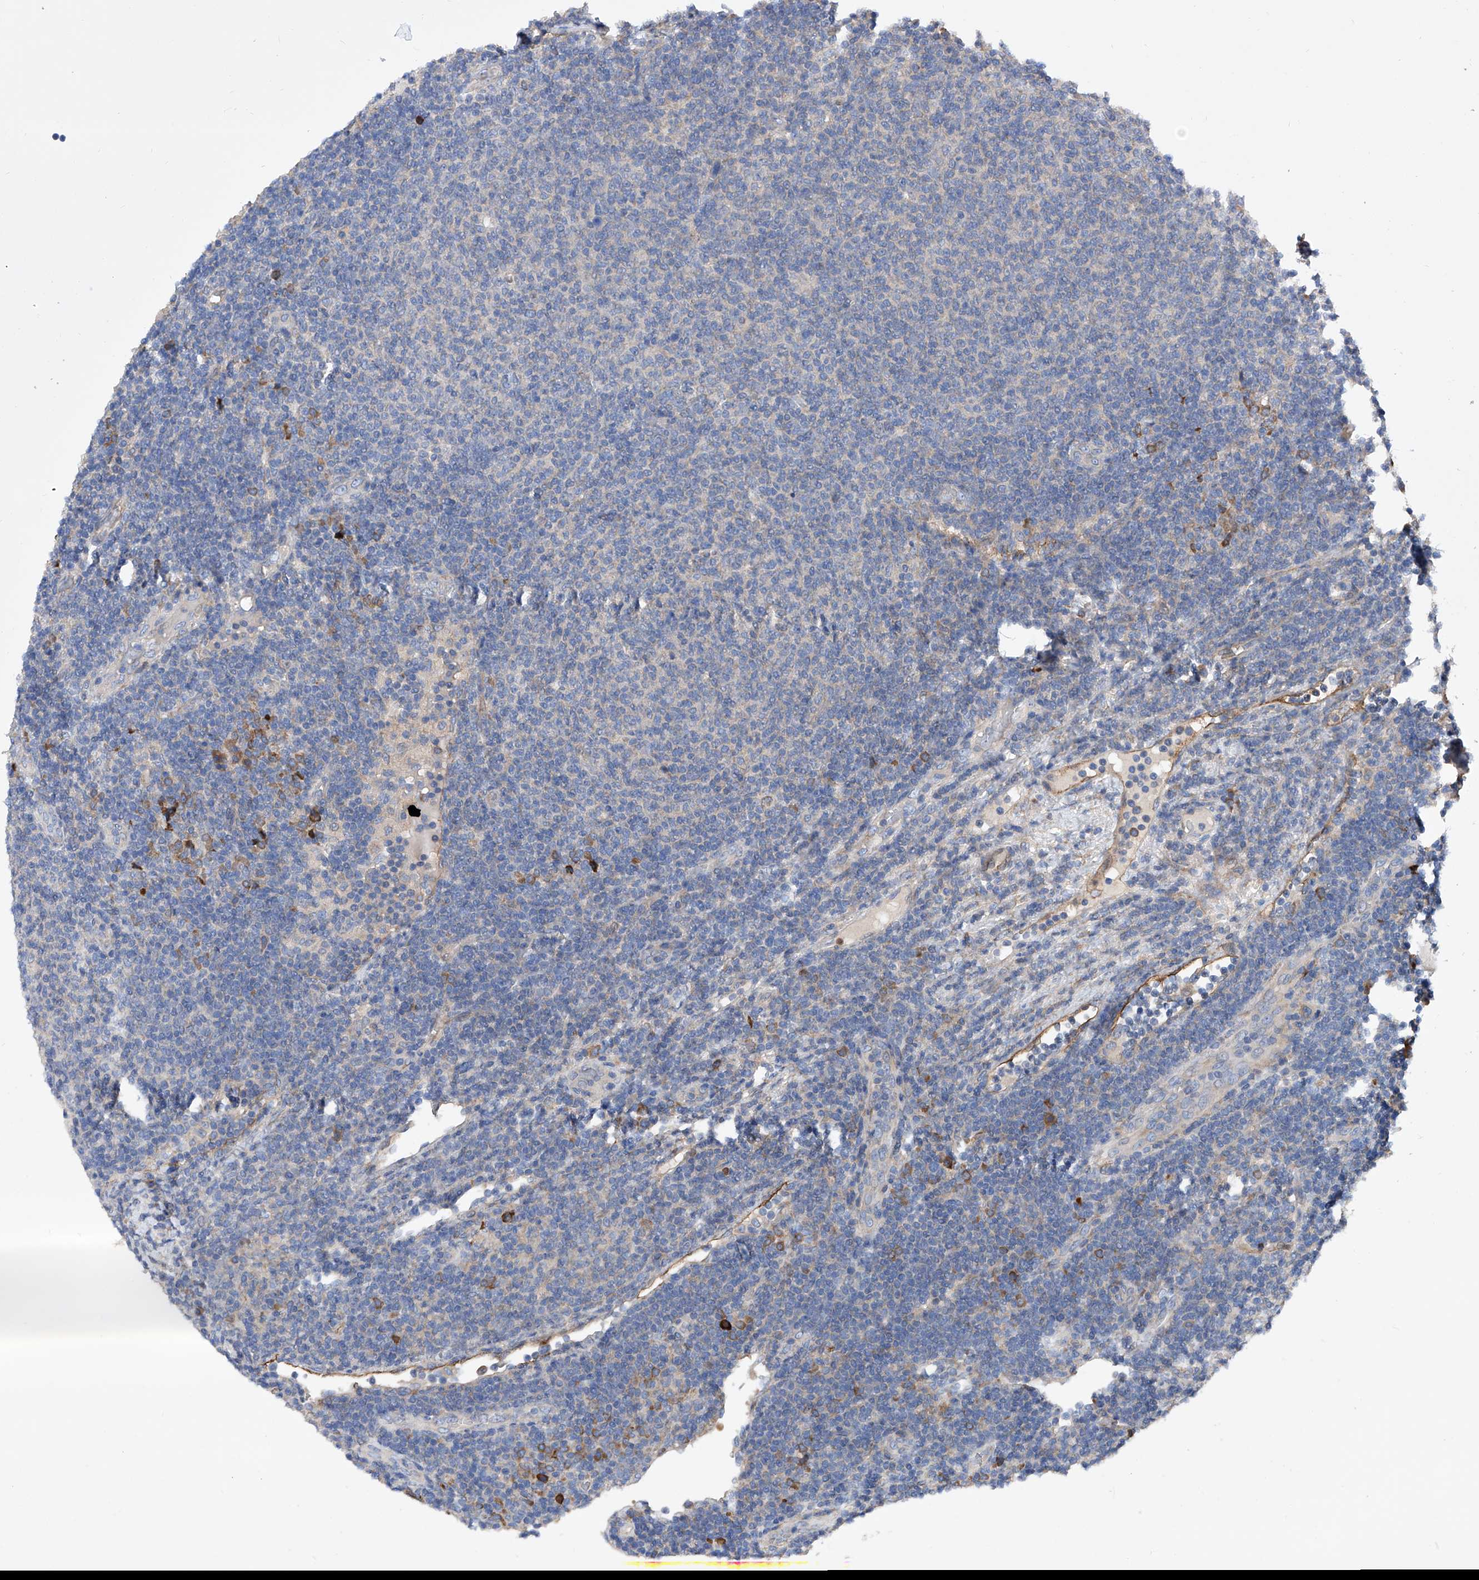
{"staining": {"intensity": "weak", "quantity": "<25%", "location": "cytoplasmic/membranous"}, "tissue": "lymphoma", "cell_type": "Tumor cells", "image_type": "cancer", "snomed": [{"axis": "morphology", "description": "Malignant lymphoma, non-Hodgkin's type, Low grade"}, {"axis": "topography", "description": "Lymph node"}], "caption": "Tumor cells show no significant protein positivity in malignant lymphoma, non-Hodgkin's type (low-grade).", "gene": "INPP5B", "patient": {"sex": "male", "age": 66}}